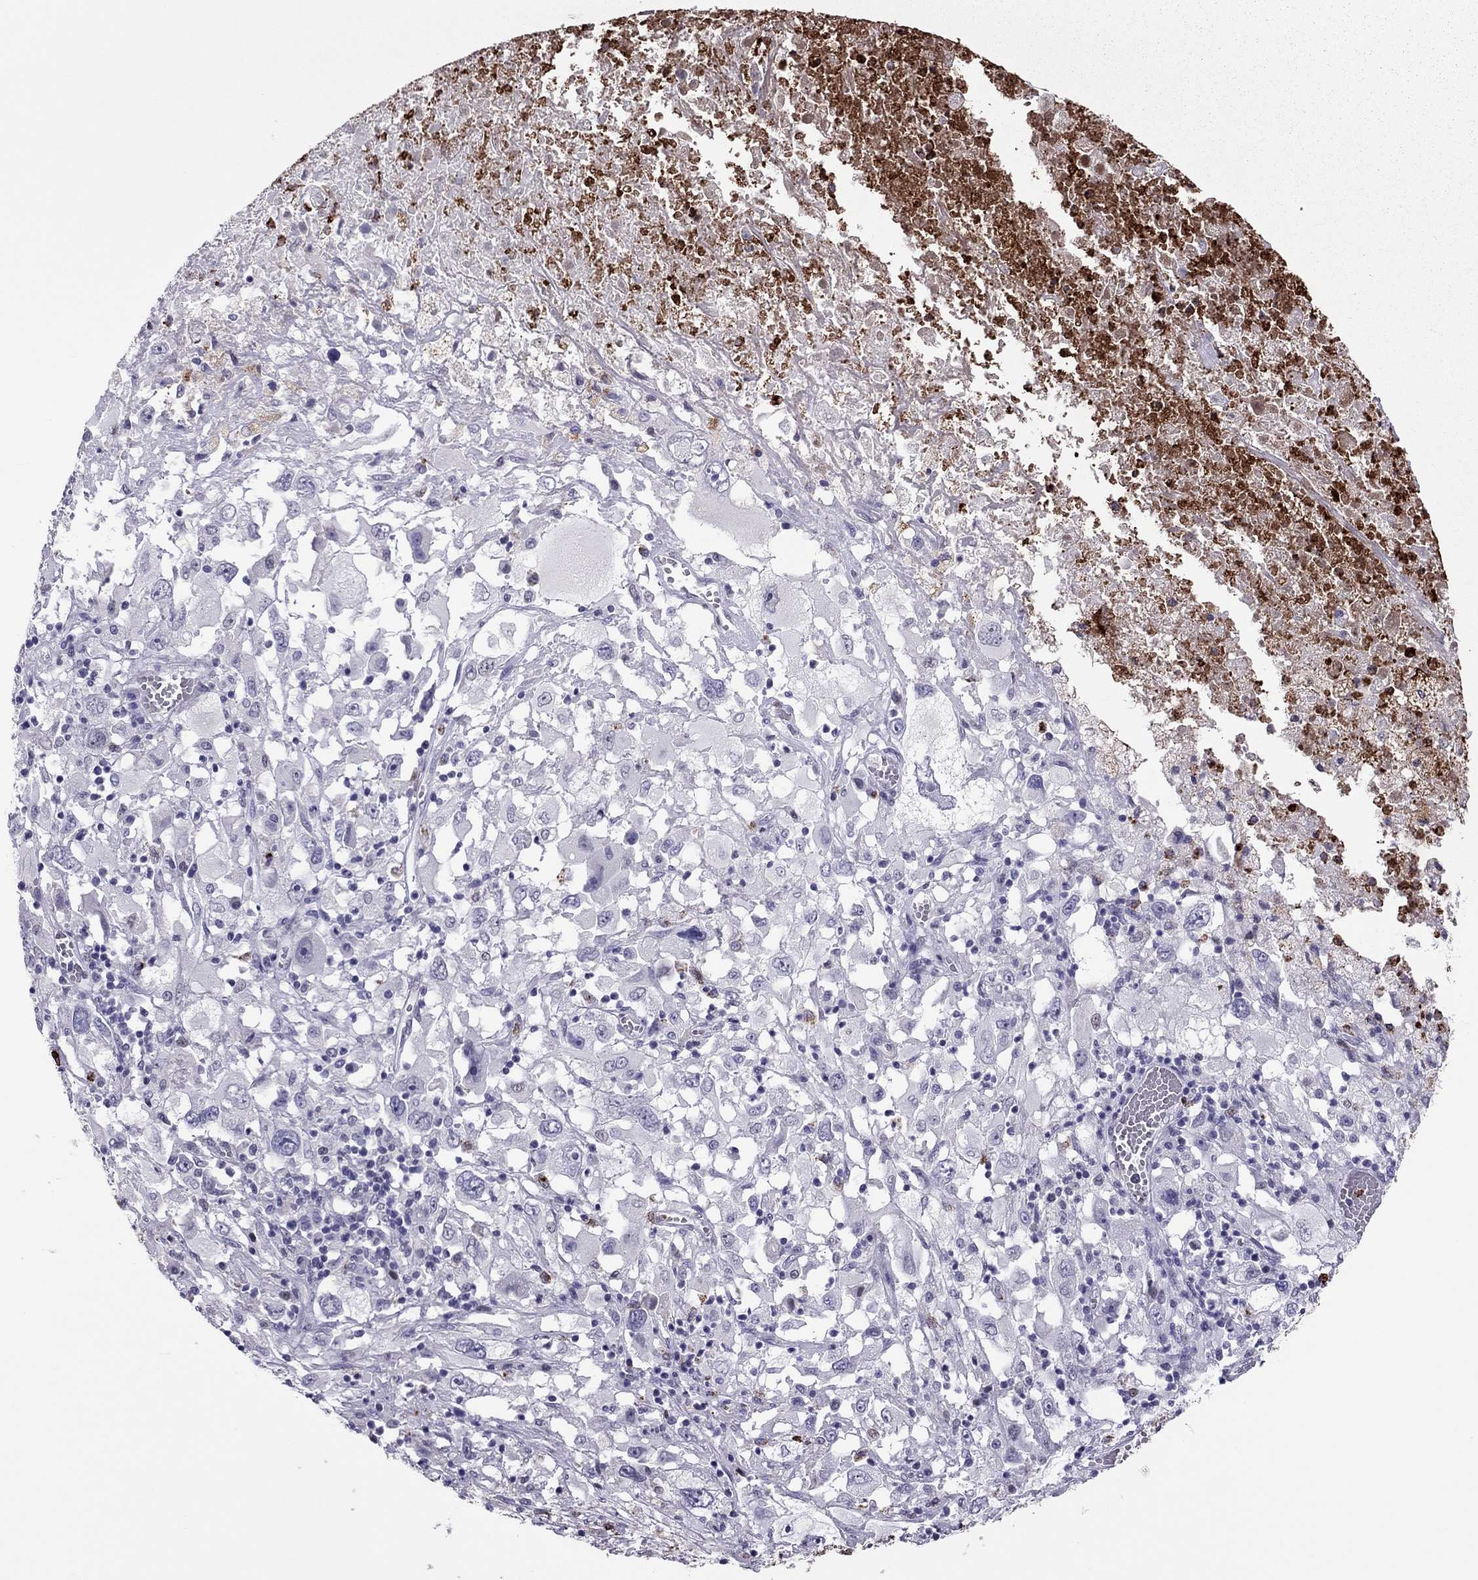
{"staining": {"intensity": "negative", "quantity": "none", "location": "none"}, "tissue": "melanoma", "cell_type": "Tumor cells", "image_type": "cancer", "snomed": [{"axis": "morphology", "description": "Malignant melanoma, Metastatic site"}, {"axis": "topography", "description": "Soft tissue"}], "caption": "DAB immunohistochemical staining of malignant melanoma (metastatic site) displays no significant positivity in tumor cells.", "gene": "CCL27", "patient": {"sex": "male", "age": 50}}